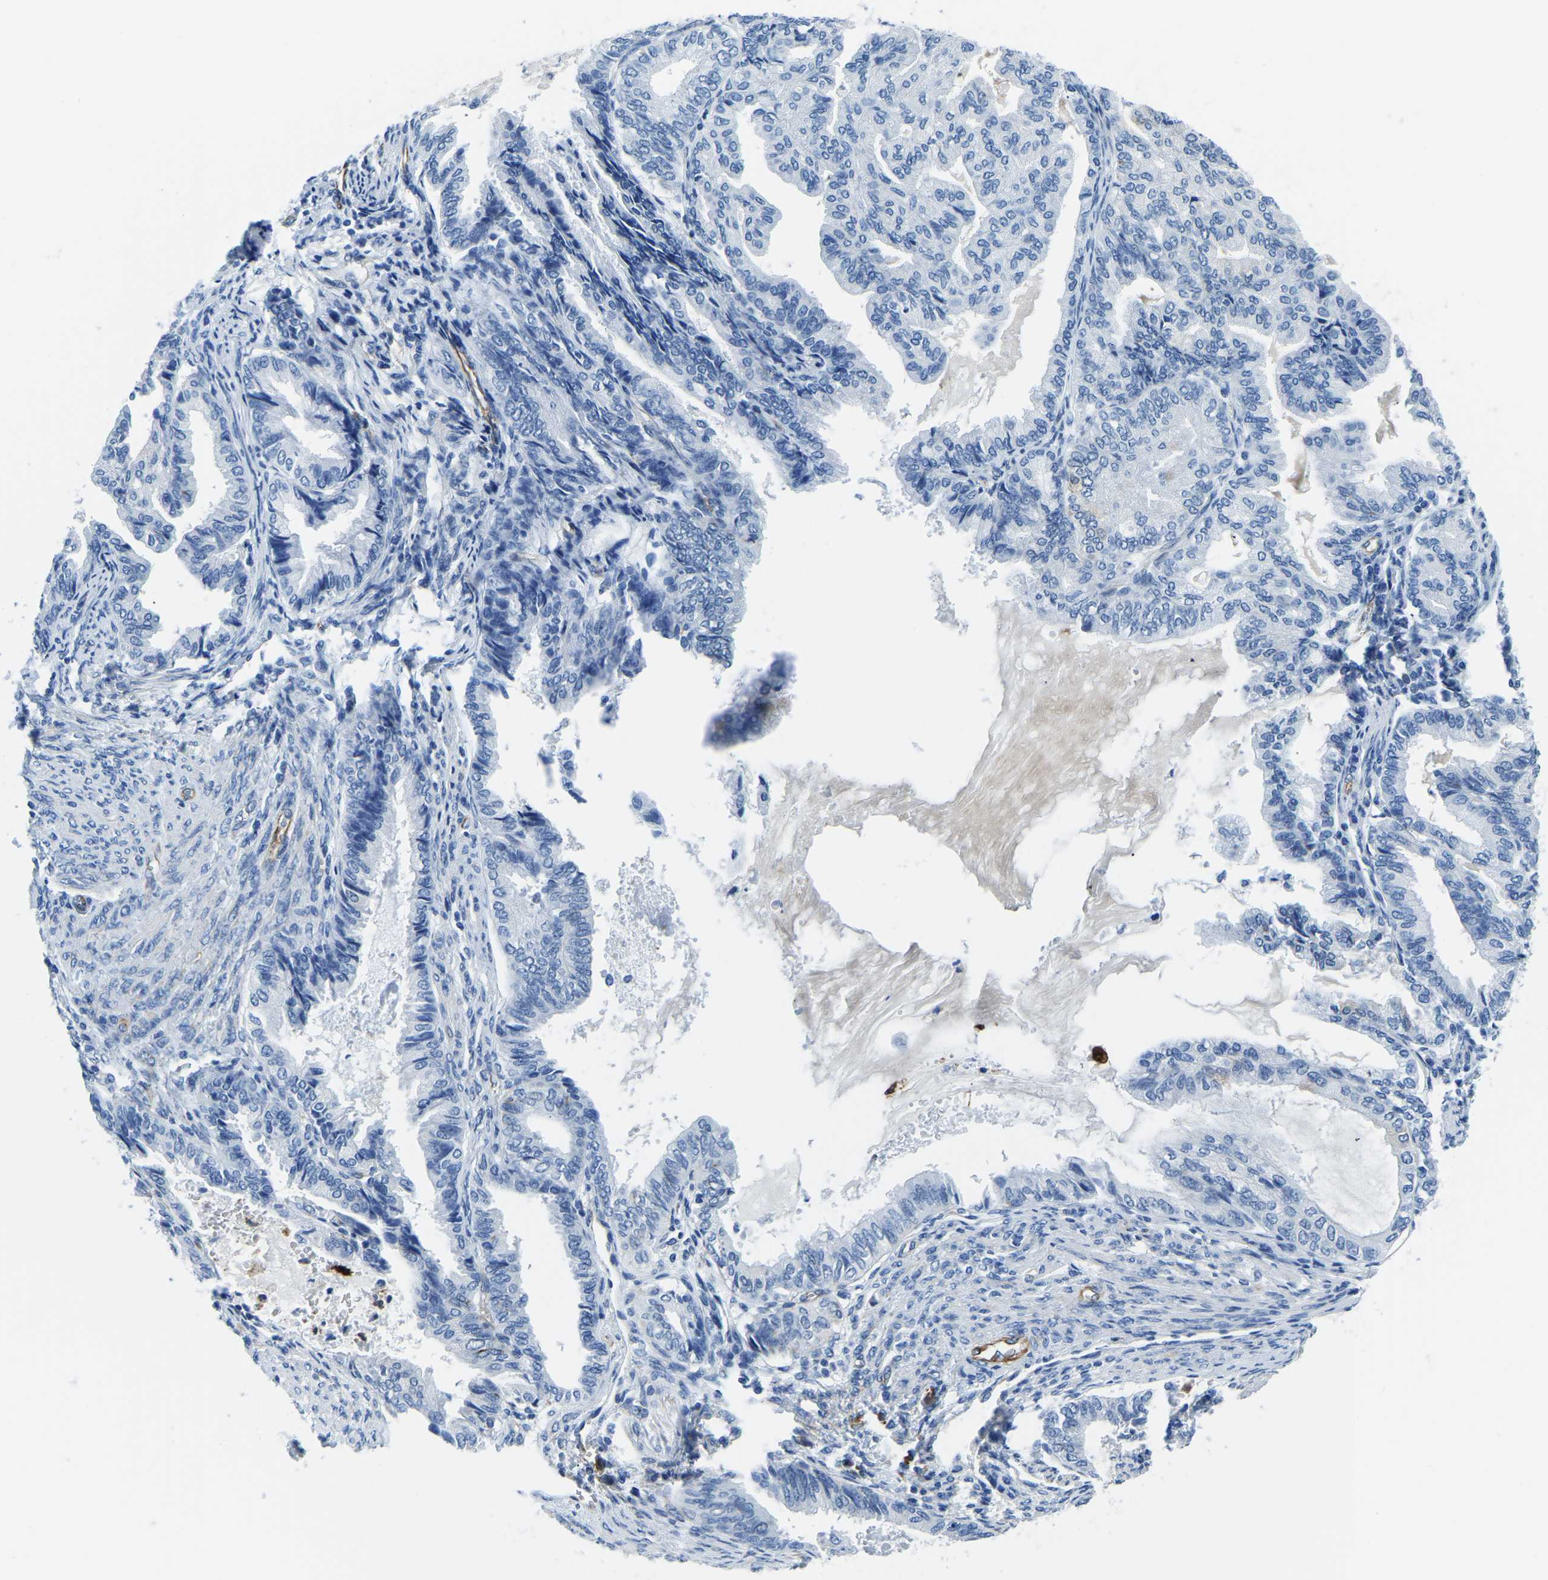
{"staining": {"intensity": "negative", "quantity": "none", "location": "none"}, "tissue": "endometrial cancer", "cell_type": "Tumor cells", "image_type": "cancer", "snomed": [{"axis": "morphology", "description": "Adenocarcinoma, NOS"}, {"axis": "topography", "description": "Endometrium"}], "caption": "DAB immunohistochemical staining of human endometrial cancer (adenocarcinoma) reveals no significant positivity in tumor cells.", "gene": "MS4A3", "patient": {"sex": "female", "age": 86}}